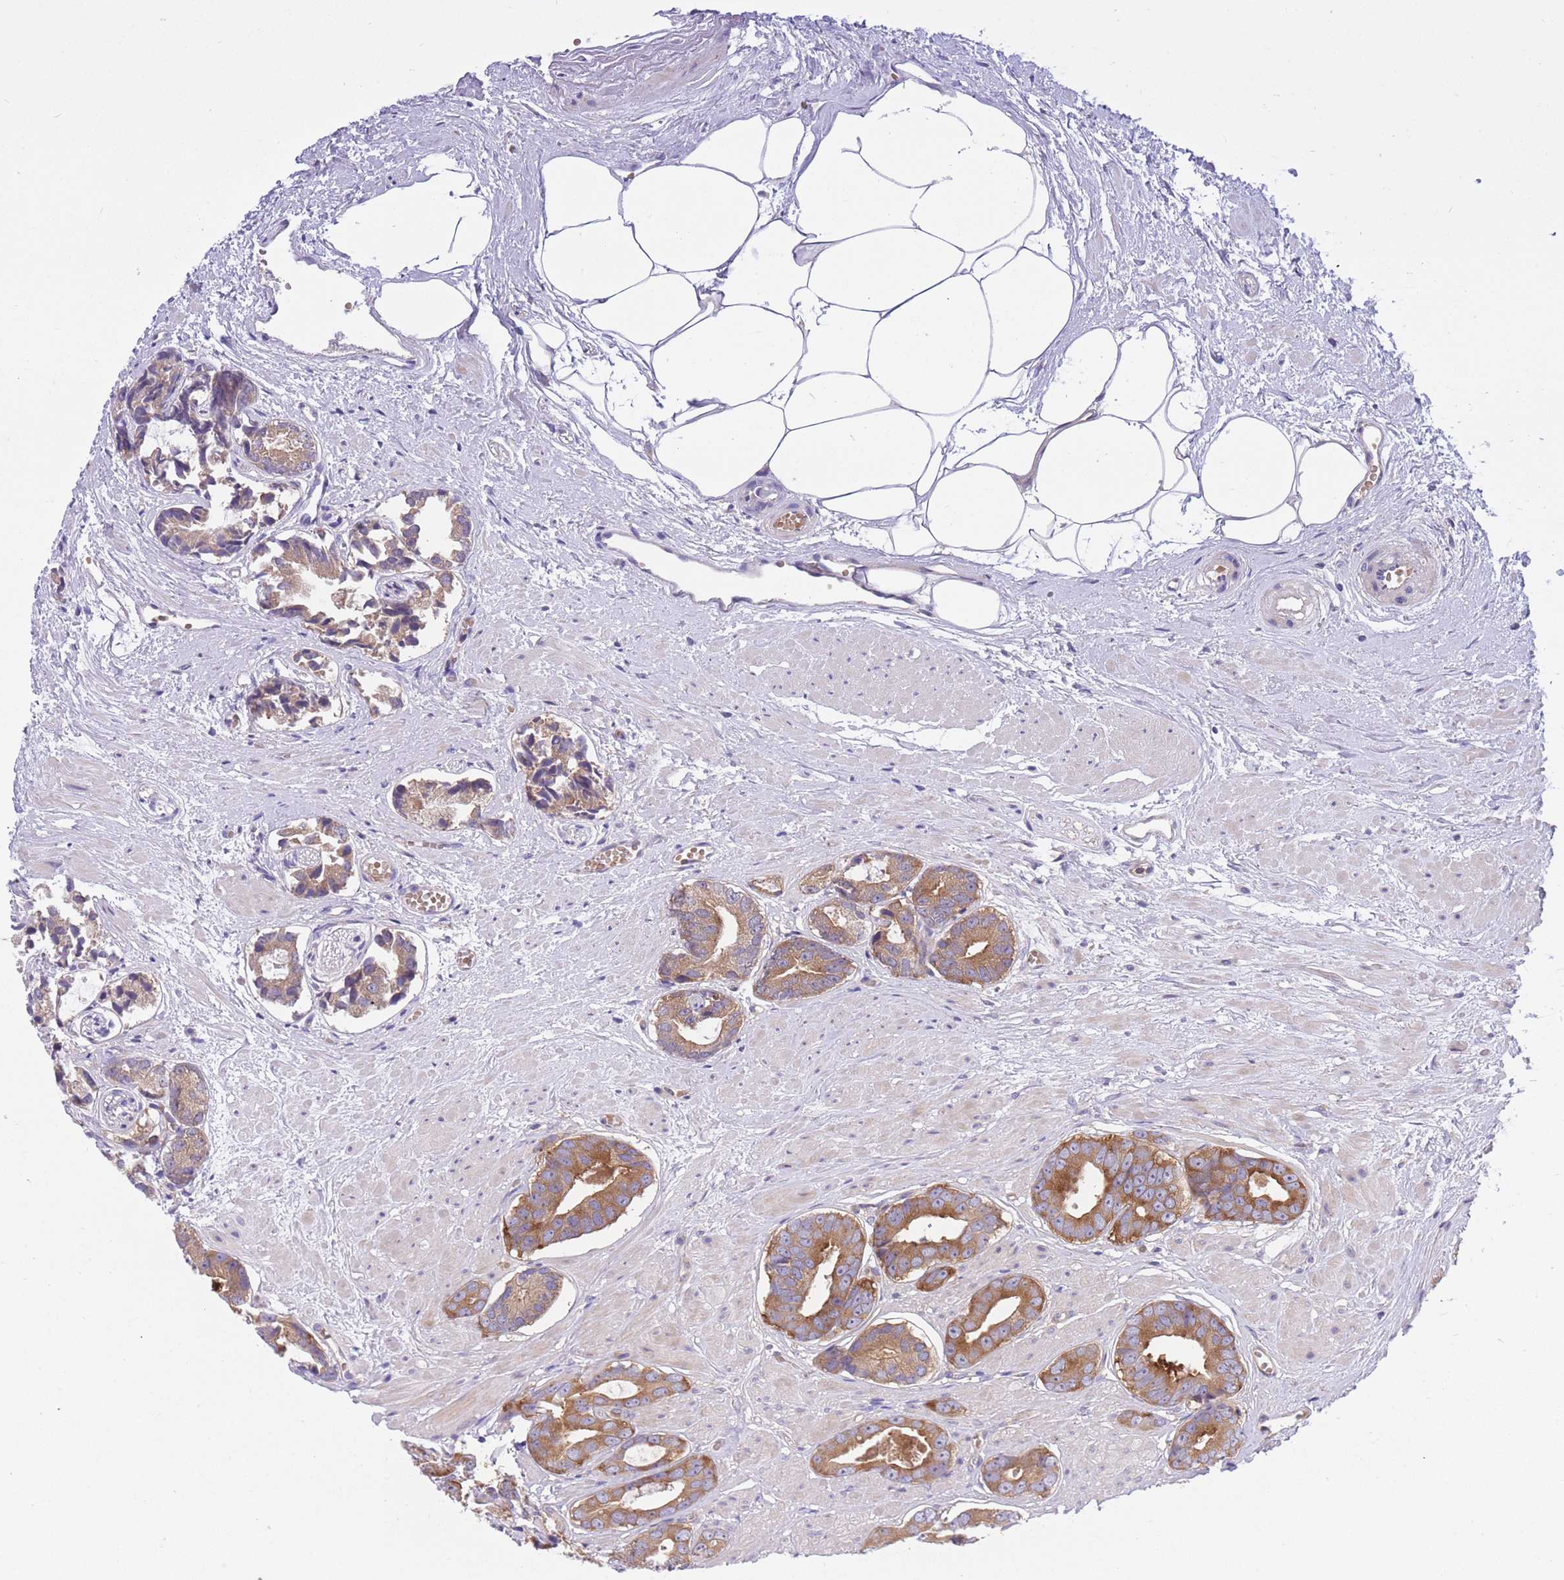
{"staining": {"intensity": "moderate", "quantity": ">75%", "location": "cytoplasmic/membranous"}, "tissue": "prostate cancer", "cell_type": "Tumor cells", "image_type": "cancer", "snomed": [{"axis": "morphology", "description": "Adenocarcinoma, Low grade"}, {"axis": "topography", "description": "Prostate"}], "caption": "IHC micrograph of neoplastic tissue: prostate adenocarcinoma (low-grade) stained using immunohistochemistry (IHC) reveals medium levels of moderate protein expression localized specifically in the cytoplasmic/membranous of tumor cells, appearing as a cytoplasmic/membranous brown color.", "gene": "EIF2B2", "patient": {"sex": "male", "age": 64}}